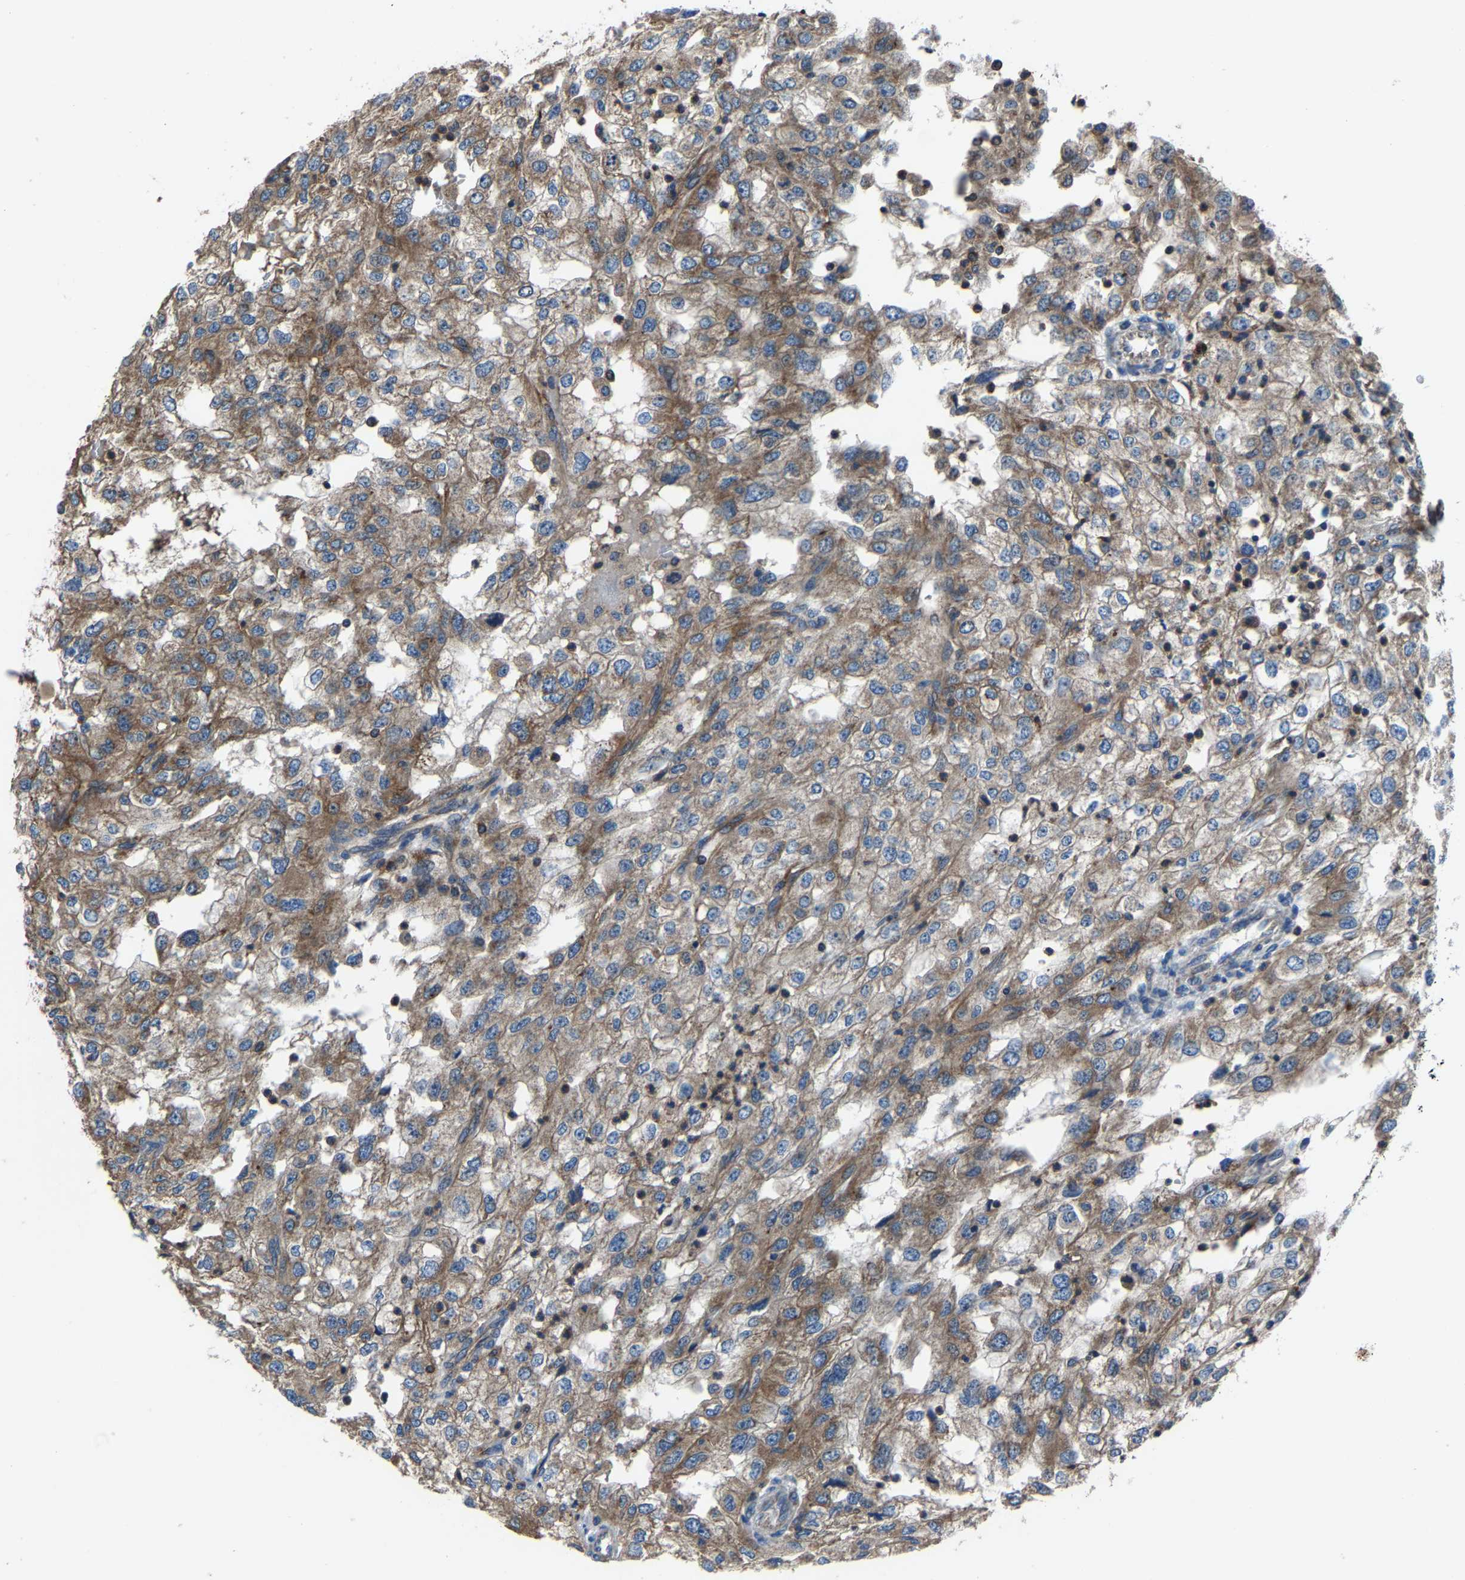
{"staining": {"intensity": "moderate", "quantity": ">75%", "location": "cytoplasmic/membranous"}, "tissue": "renal cancer", "cell_type": "Tumor cells", "image_type": "cancer", "snomed": [{"axis": "morphology", "description": "Adenocarcinoma, NOS"}, {"axis": "topography", "description": "Kidney"}], "caption": "IHC micrograph of renal cancer stained for a protein (brown), which demonstrates medium levels of moderate cytoplasmic/membranous expression in approximately >75% of tumor cells.", "gene": "KIAA1958", "patient": {"sex": "female", "age": 54}}